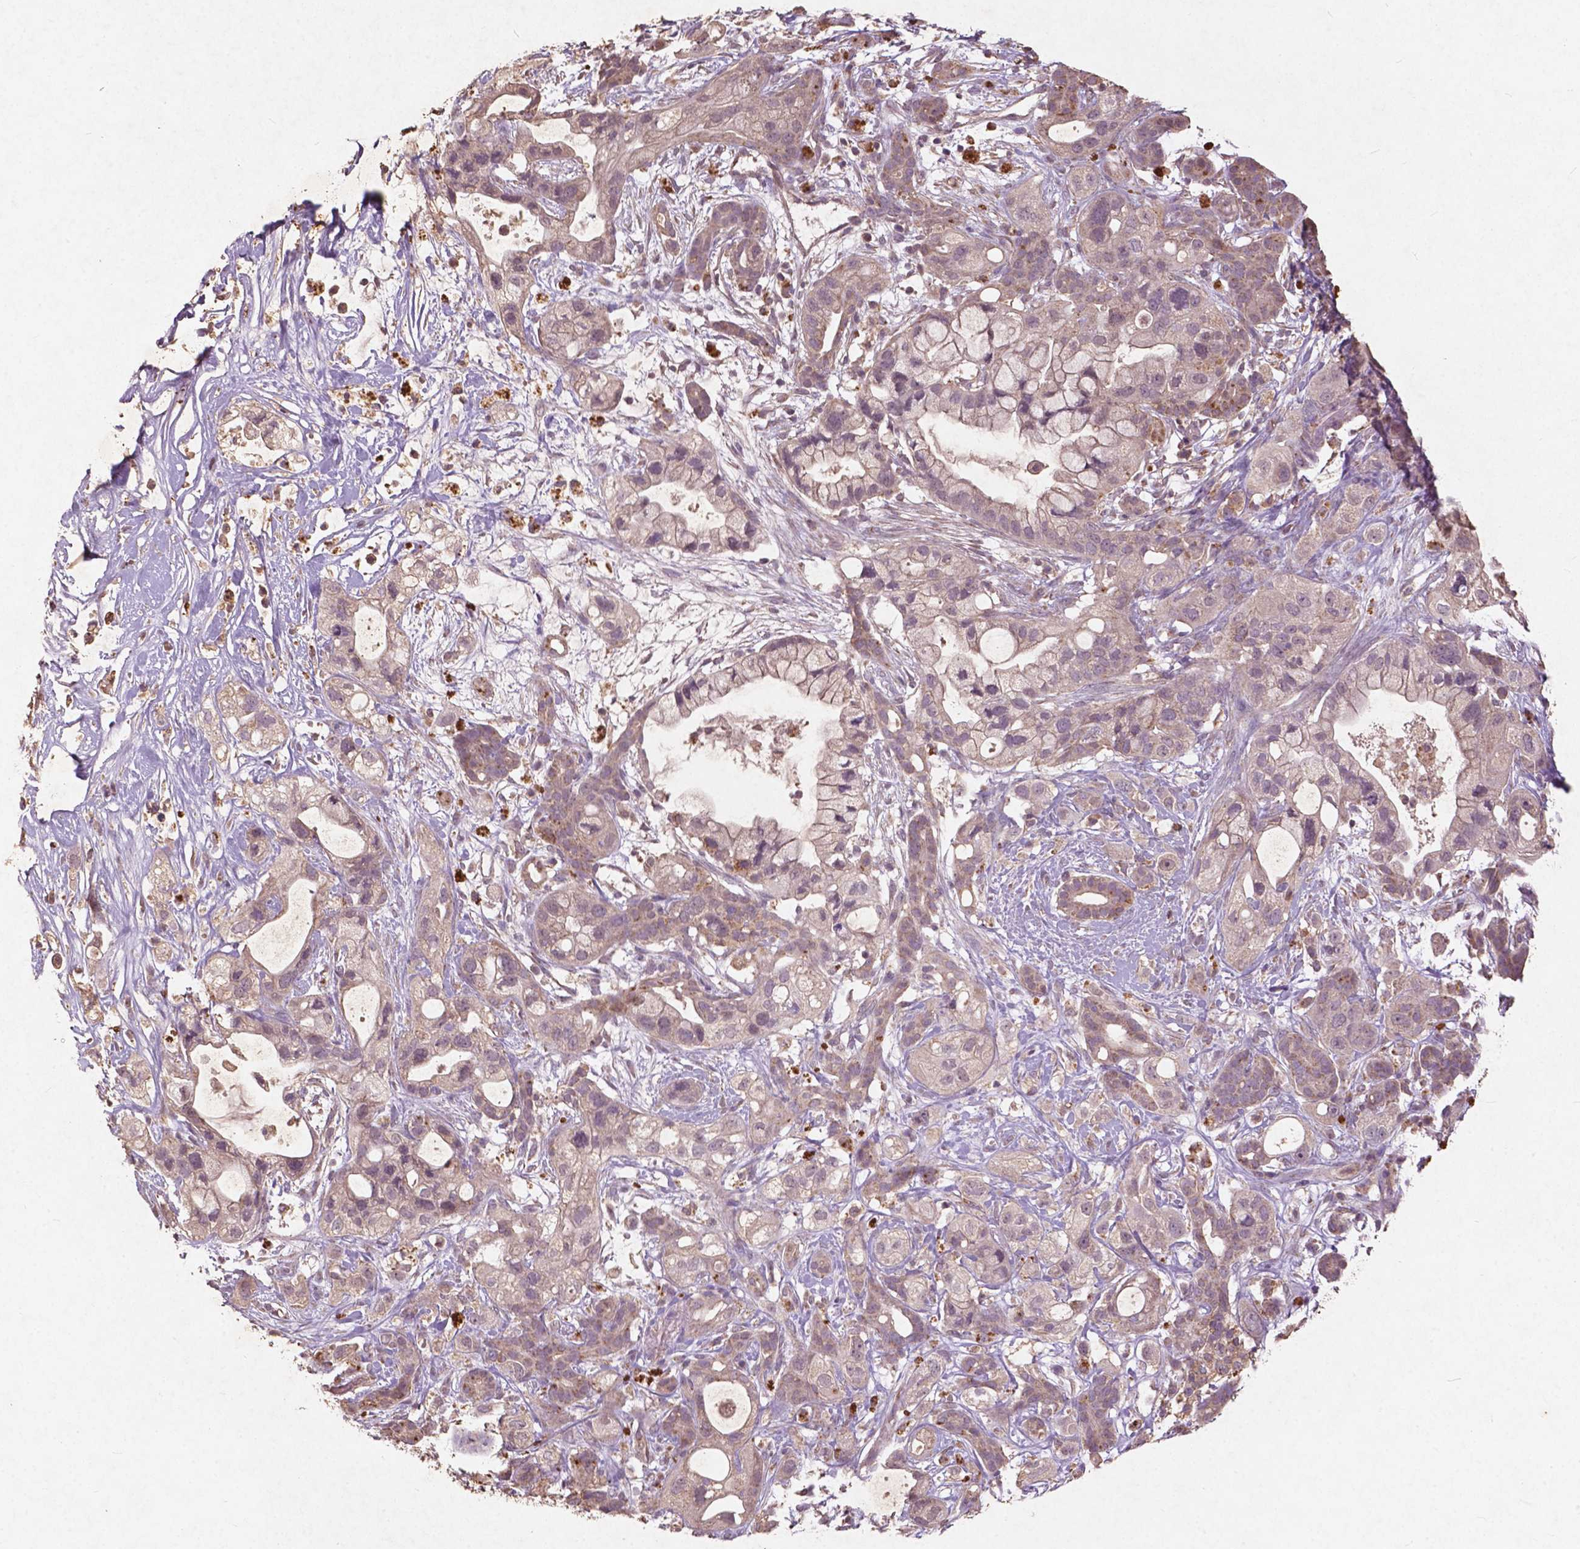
{"staining": {"intensity": "moderate", "quantity": "<25%", "location": "cytoplasmic/membranous"}, "tissue": "pancreatic cancer", "cell_type": "Tumor cells", "image_type": "cancer", "snomed": [{"axis": "morphology", "description": "Adenocarcinoma, NOS"}, {"axis": "topography", "description": "Pancreas"}], "caption": "The photomicrograph displays a brown stain indicating the presence of a protein in the cytoplasmic/membranous of tumor cells in adenocarcinoma (pancreatic).", "gene": "ST6GALNAC5", "patient": {"sex": "male", "age": 44}}